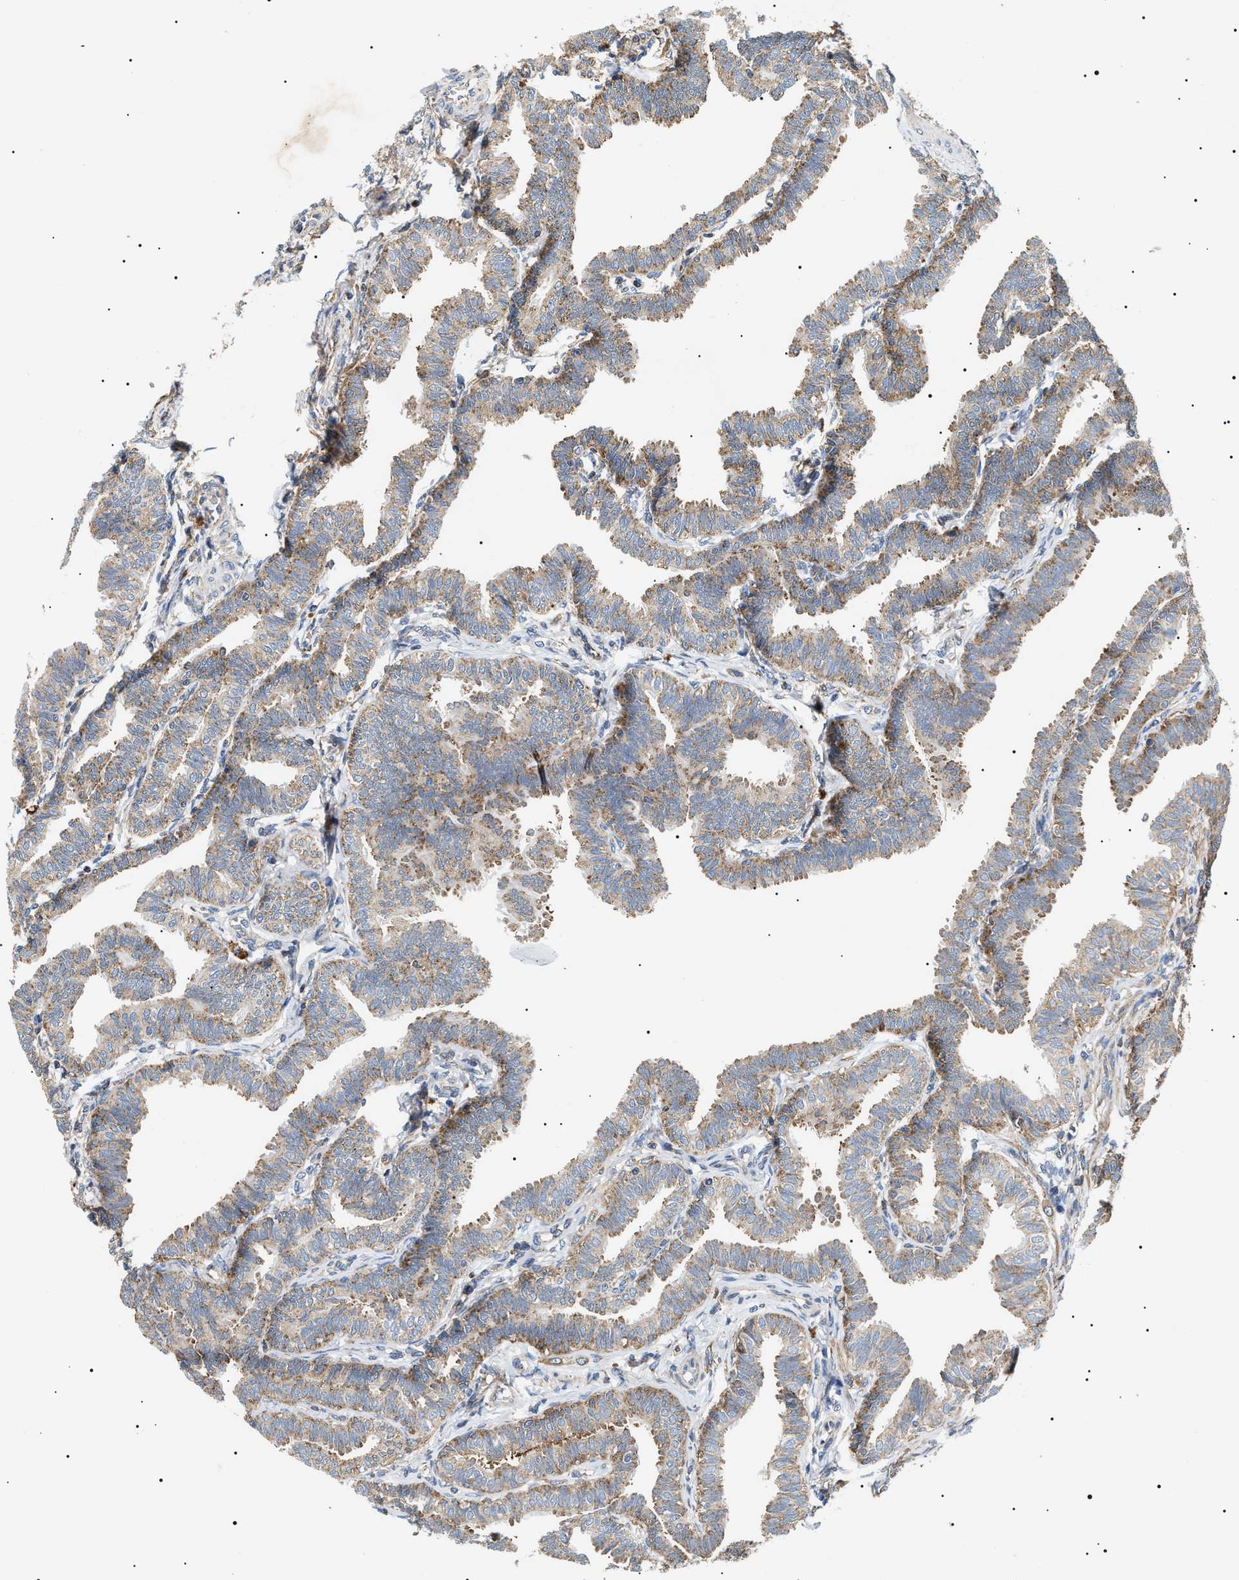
{"staining": {"intensity": "weak", "quantity": ">75%", "location": "cytoplasmic/membranous"}, "tissue": "fallopian tube", "cell_type": "Glandular cells", "image_type": "normal", "snomed": [{"axis": "morphology", "description": "Normal tissue, NOS"}, {"axis": "topography", "description": "Fallopian tube"}, {"axis": "topography", "description": "Ovary"}], "caption": "Immunohistochemistry (IHC) of unremarkable human fallopian tube demonstrates low levels of weak cytoplasmic/membranous staining in about >75% of glandular cells.", "gene": "OXSM", "patient": {"sex": "female", "age": 23}}